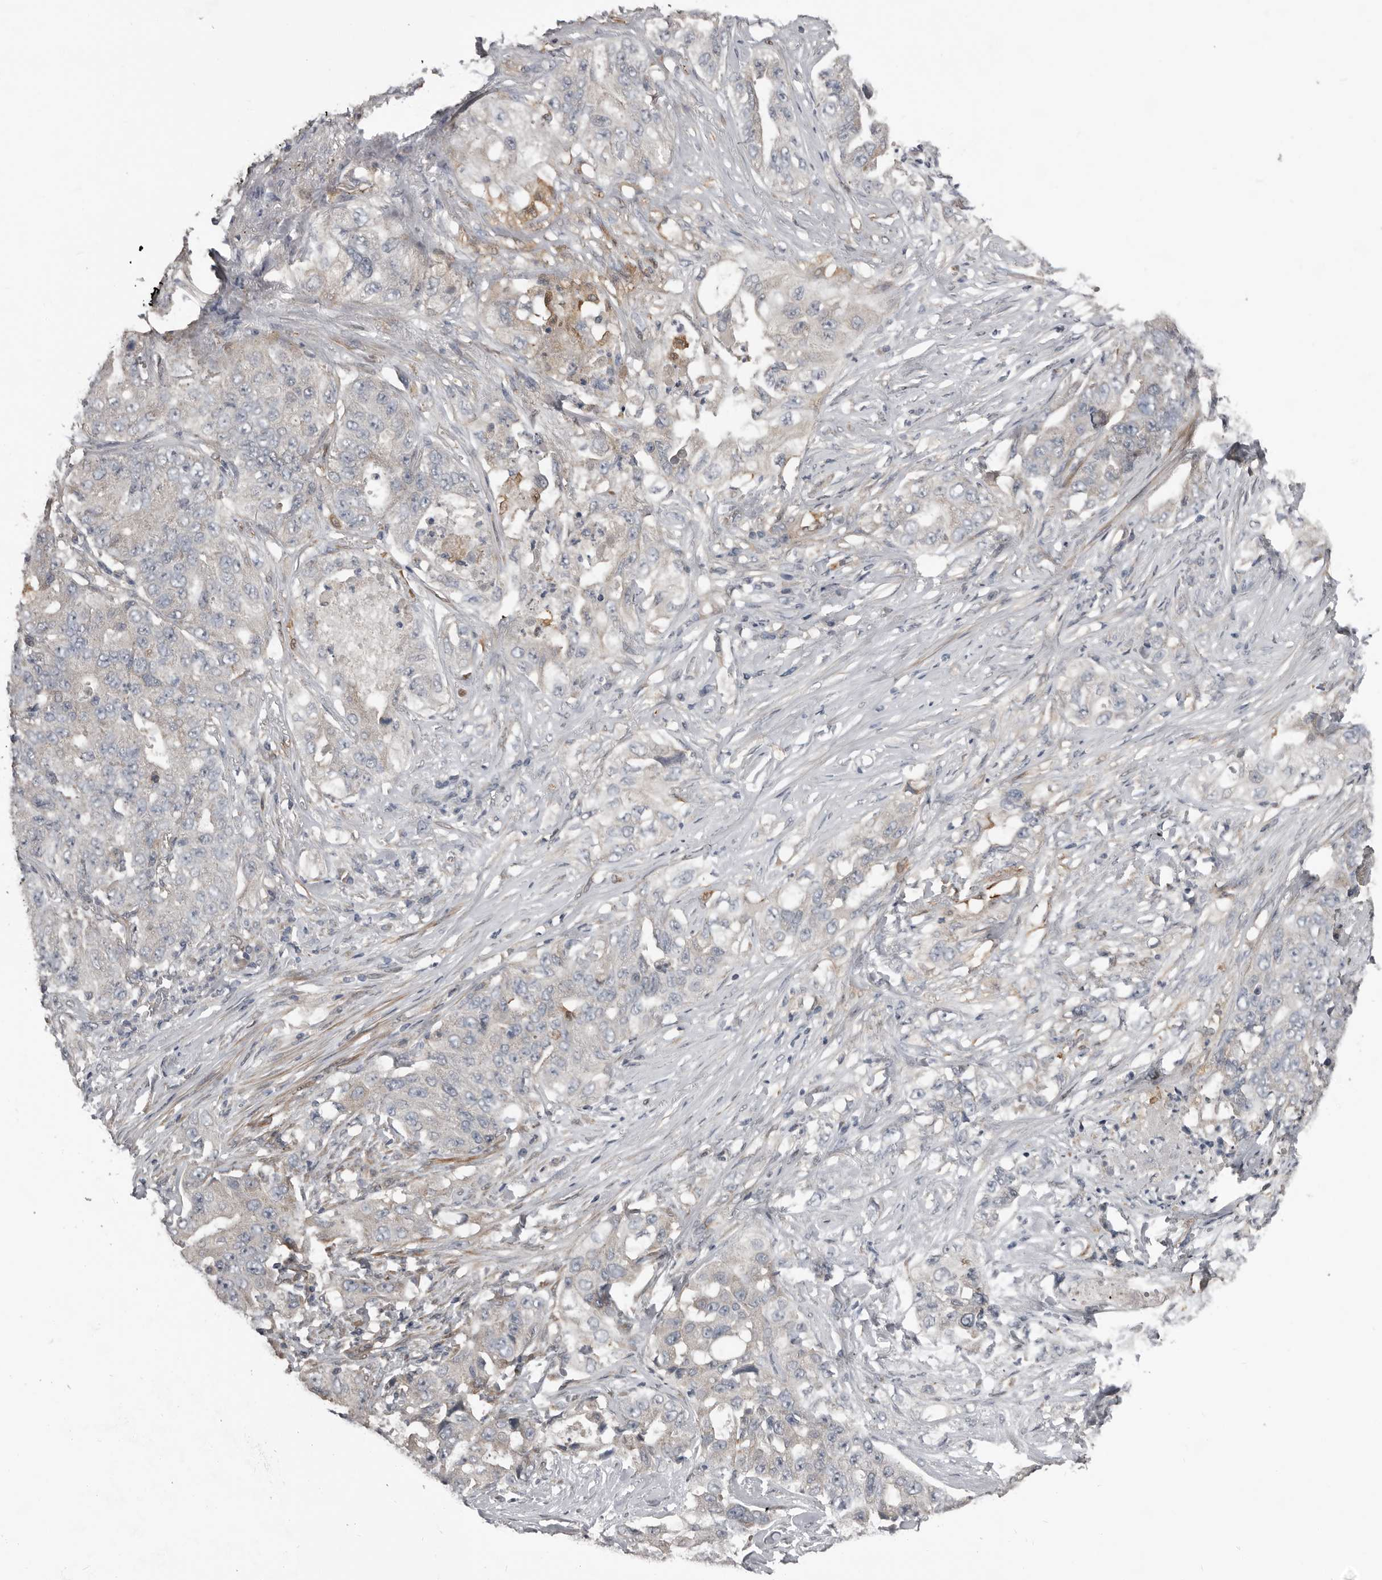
{"staining": {"intensity": "weak", "quantity": "<25%", "location": "cytoplasmic/membranous"}, "tissue": "lung cancer", "cell_type": "Tumor cells", "image_type": "cancer", "snomed": [{"axis": "morphology", "description": "Adenocarcinoma, NOS"}, {"axis": "topography", "description": "Lung"}], "caption": "Lung cancer stained for a protein using IHC reveals no expression tumor cells.", "gene": "KCNJ8", "patient": {"sex": "female", "age": 51}}